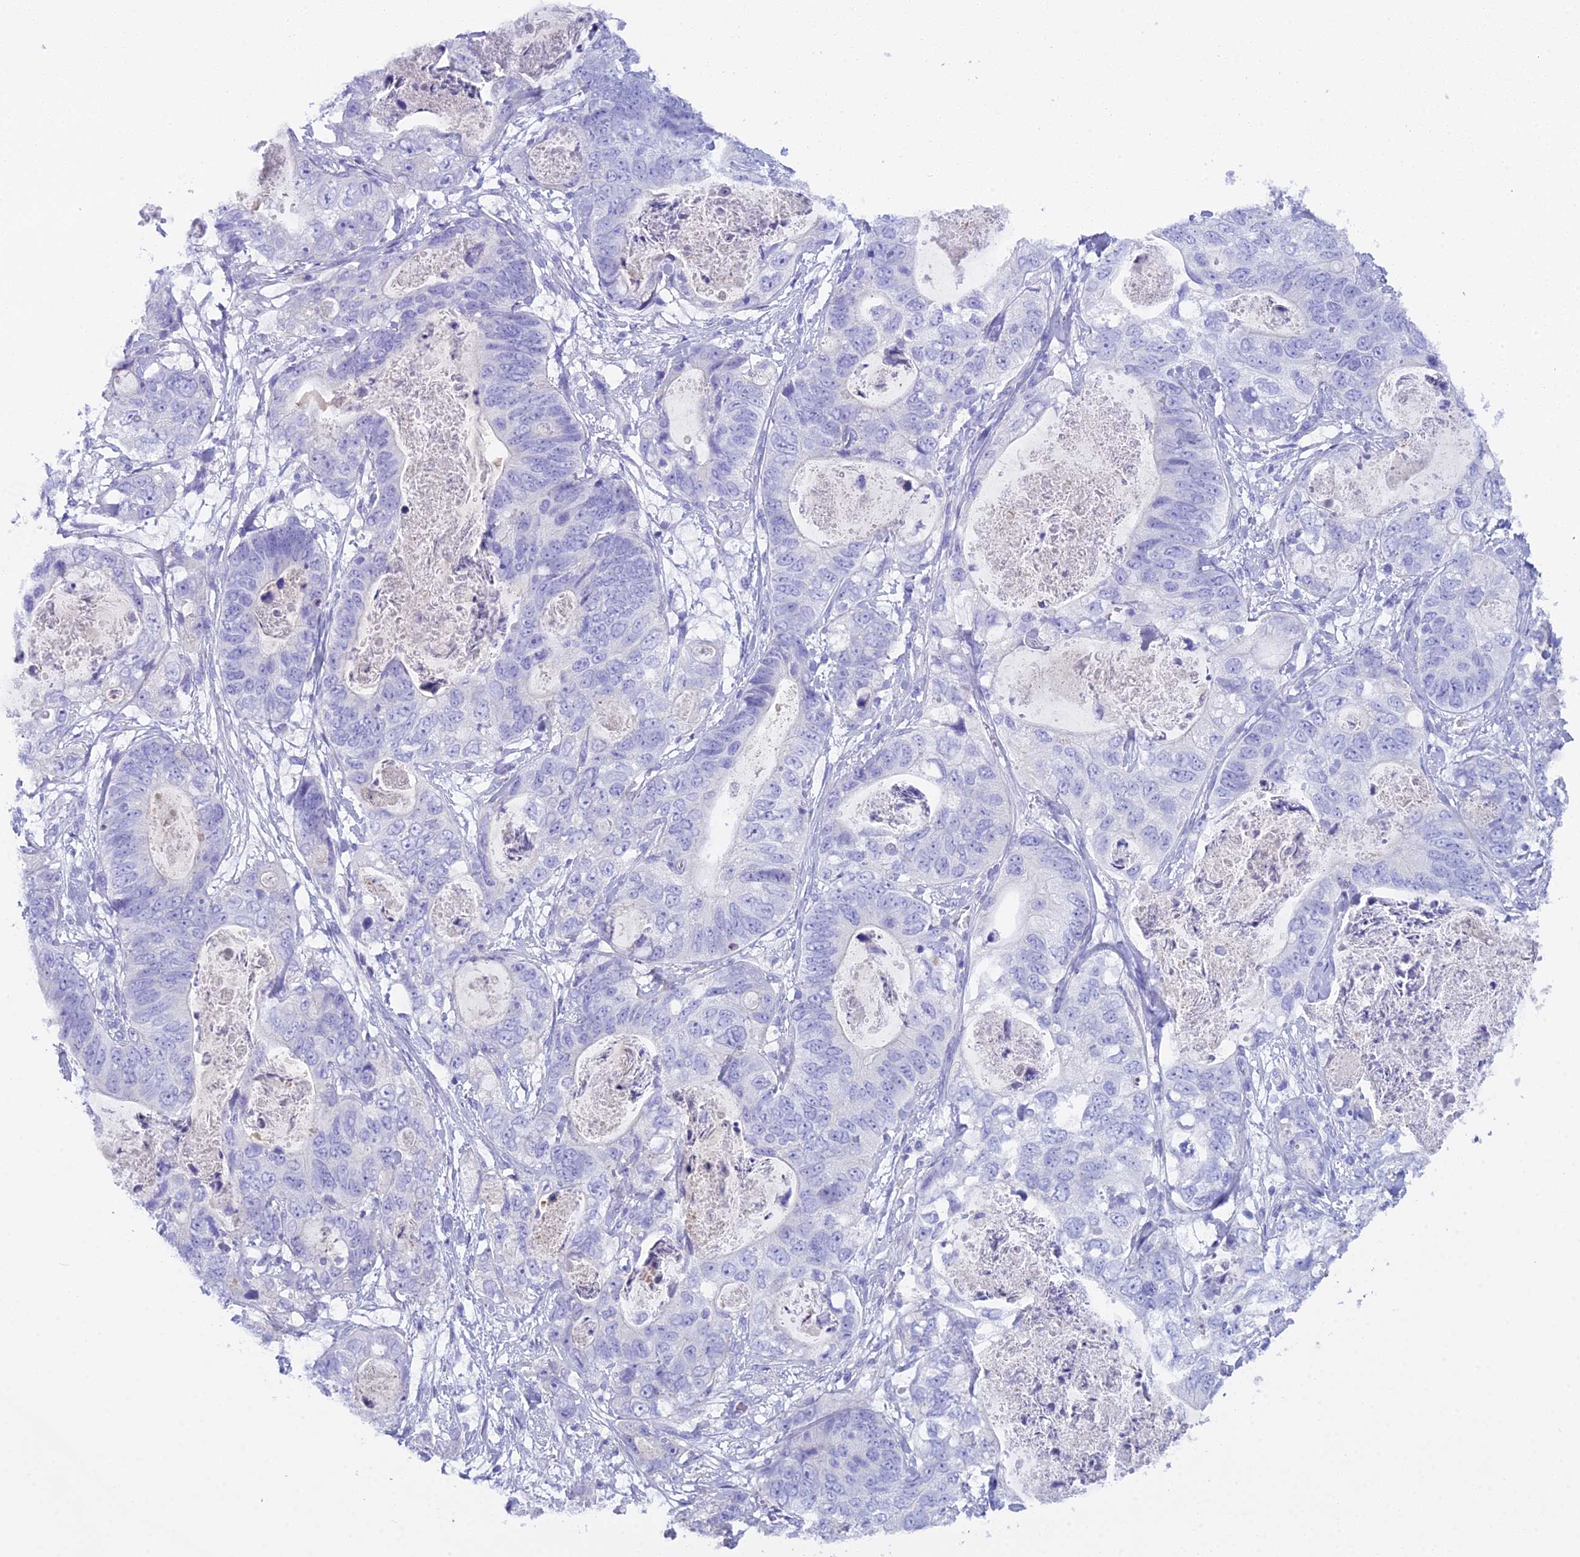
{"staining": {"intensity": "negative", "quantity": "none", "location": "none"}, "tissue": "stomach cancer", "cell_type": "Tumor cells", "image_type": "cancer", "snomed": [{"axis": "morphology", "description": "Normal tissue, NOS"}, {"axis": "morphology", "description": "Adenocarcinoma, NOS"}, {"axis": "topography", "description": "Stomach"}], "caption": "This is an immunohistochemistry image of human stomach cancer. There is no positivity in tumor cells.", "gene": "UNC80", "patient": {"sex": "female", "age": 89}}